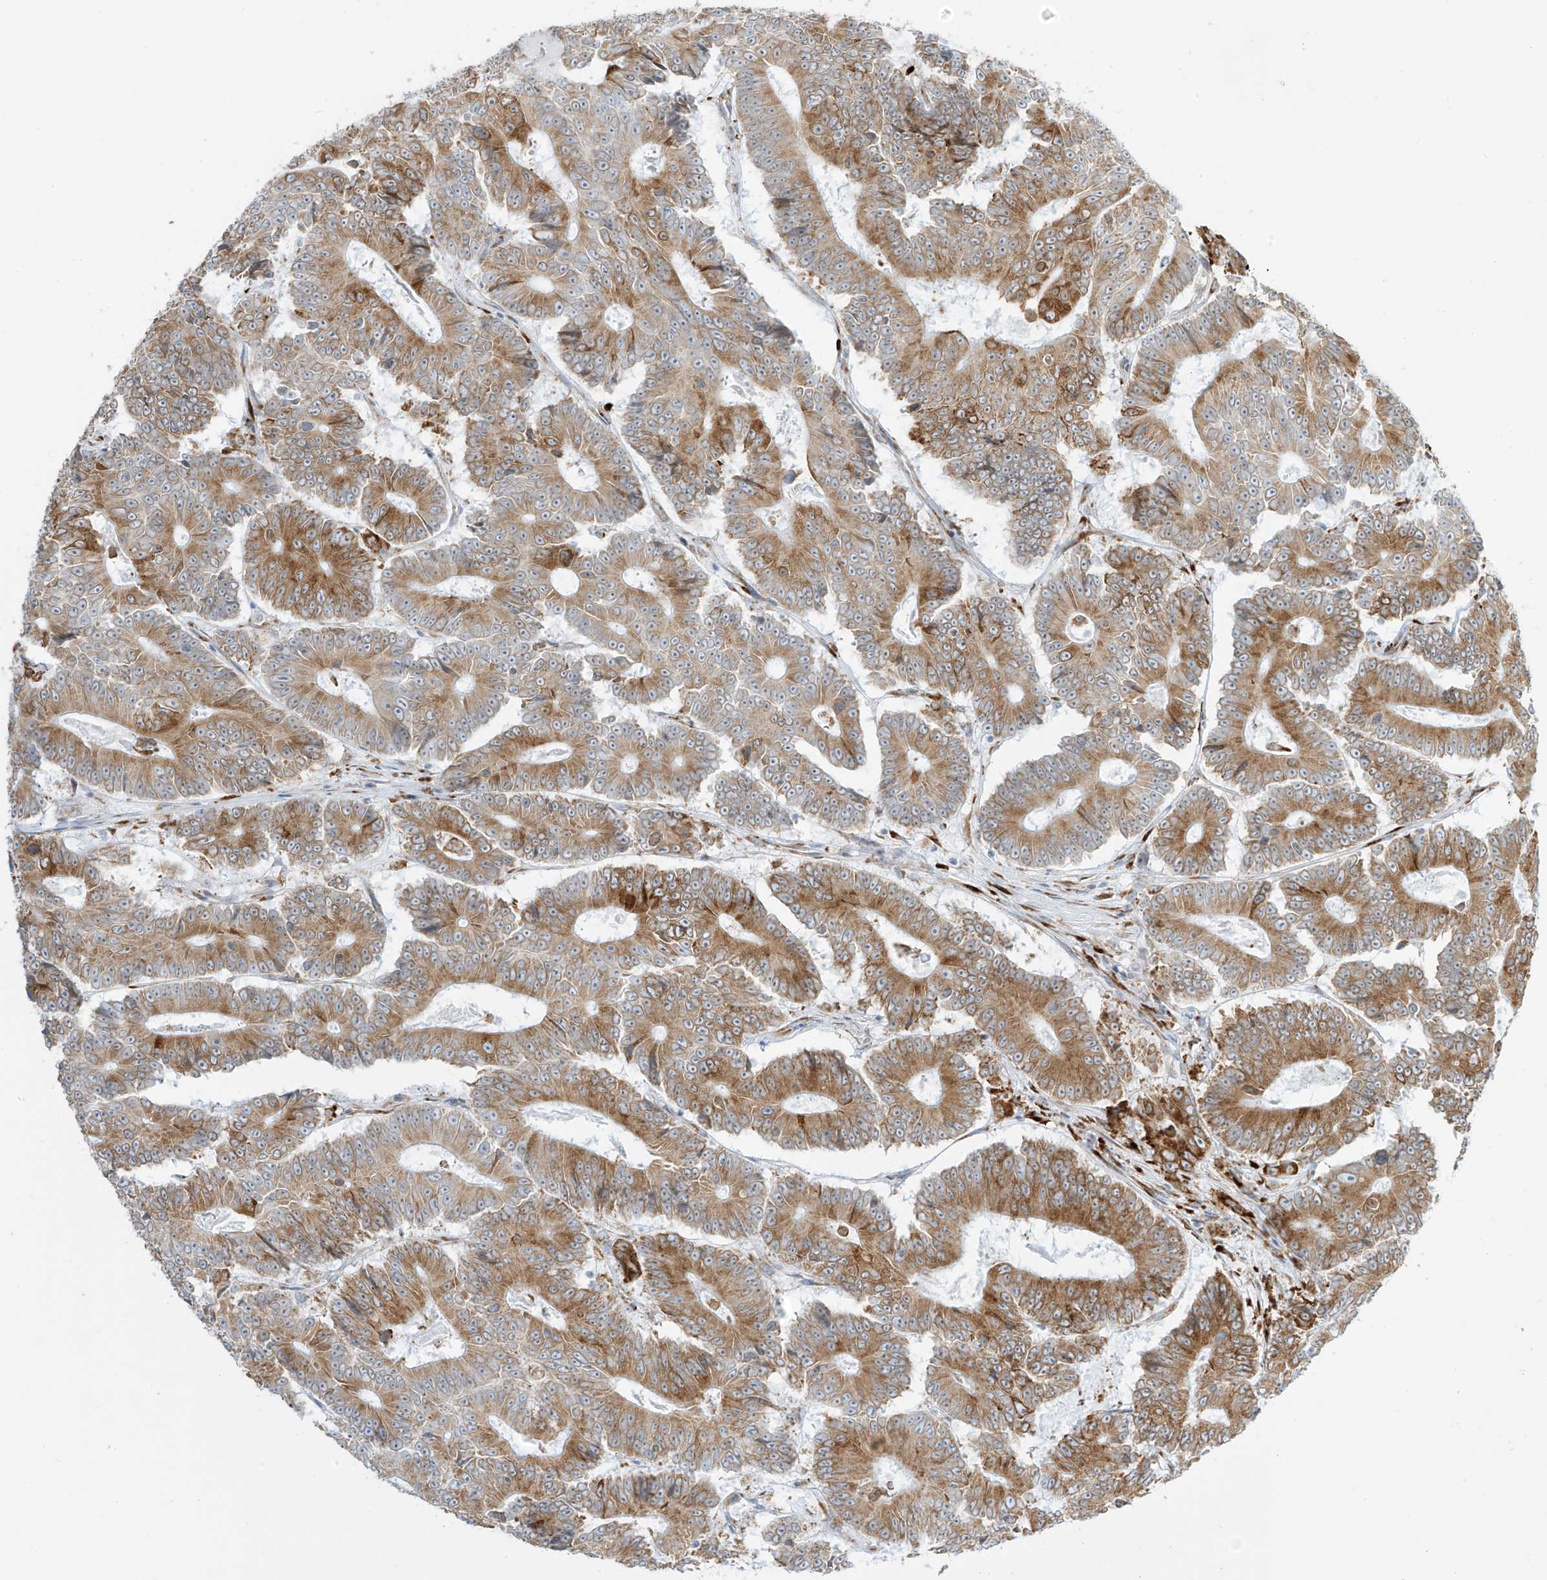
{"staining": {"intensity": "moderate", "quantity": ">75%", "location": "cytoplasmic/membranous"}, "tissue": "colorectal cancer", "cell_type": "Tumor cells", "image_type": "cancer", "snomed": [{"axis": "morphology", "description": "Adenocarcinoma, NOS"}, {"axis": "topography", "description": "Colon"}], "caption": "Immunohistochemical staining of adenocarcinoma (colorectal) shows medium levels of moderate cytoplasmic/membranous protein staining in about >75% of tumor cells.", "gene": "LRRC59", "patient": {"sex": "male", "age": 83}}